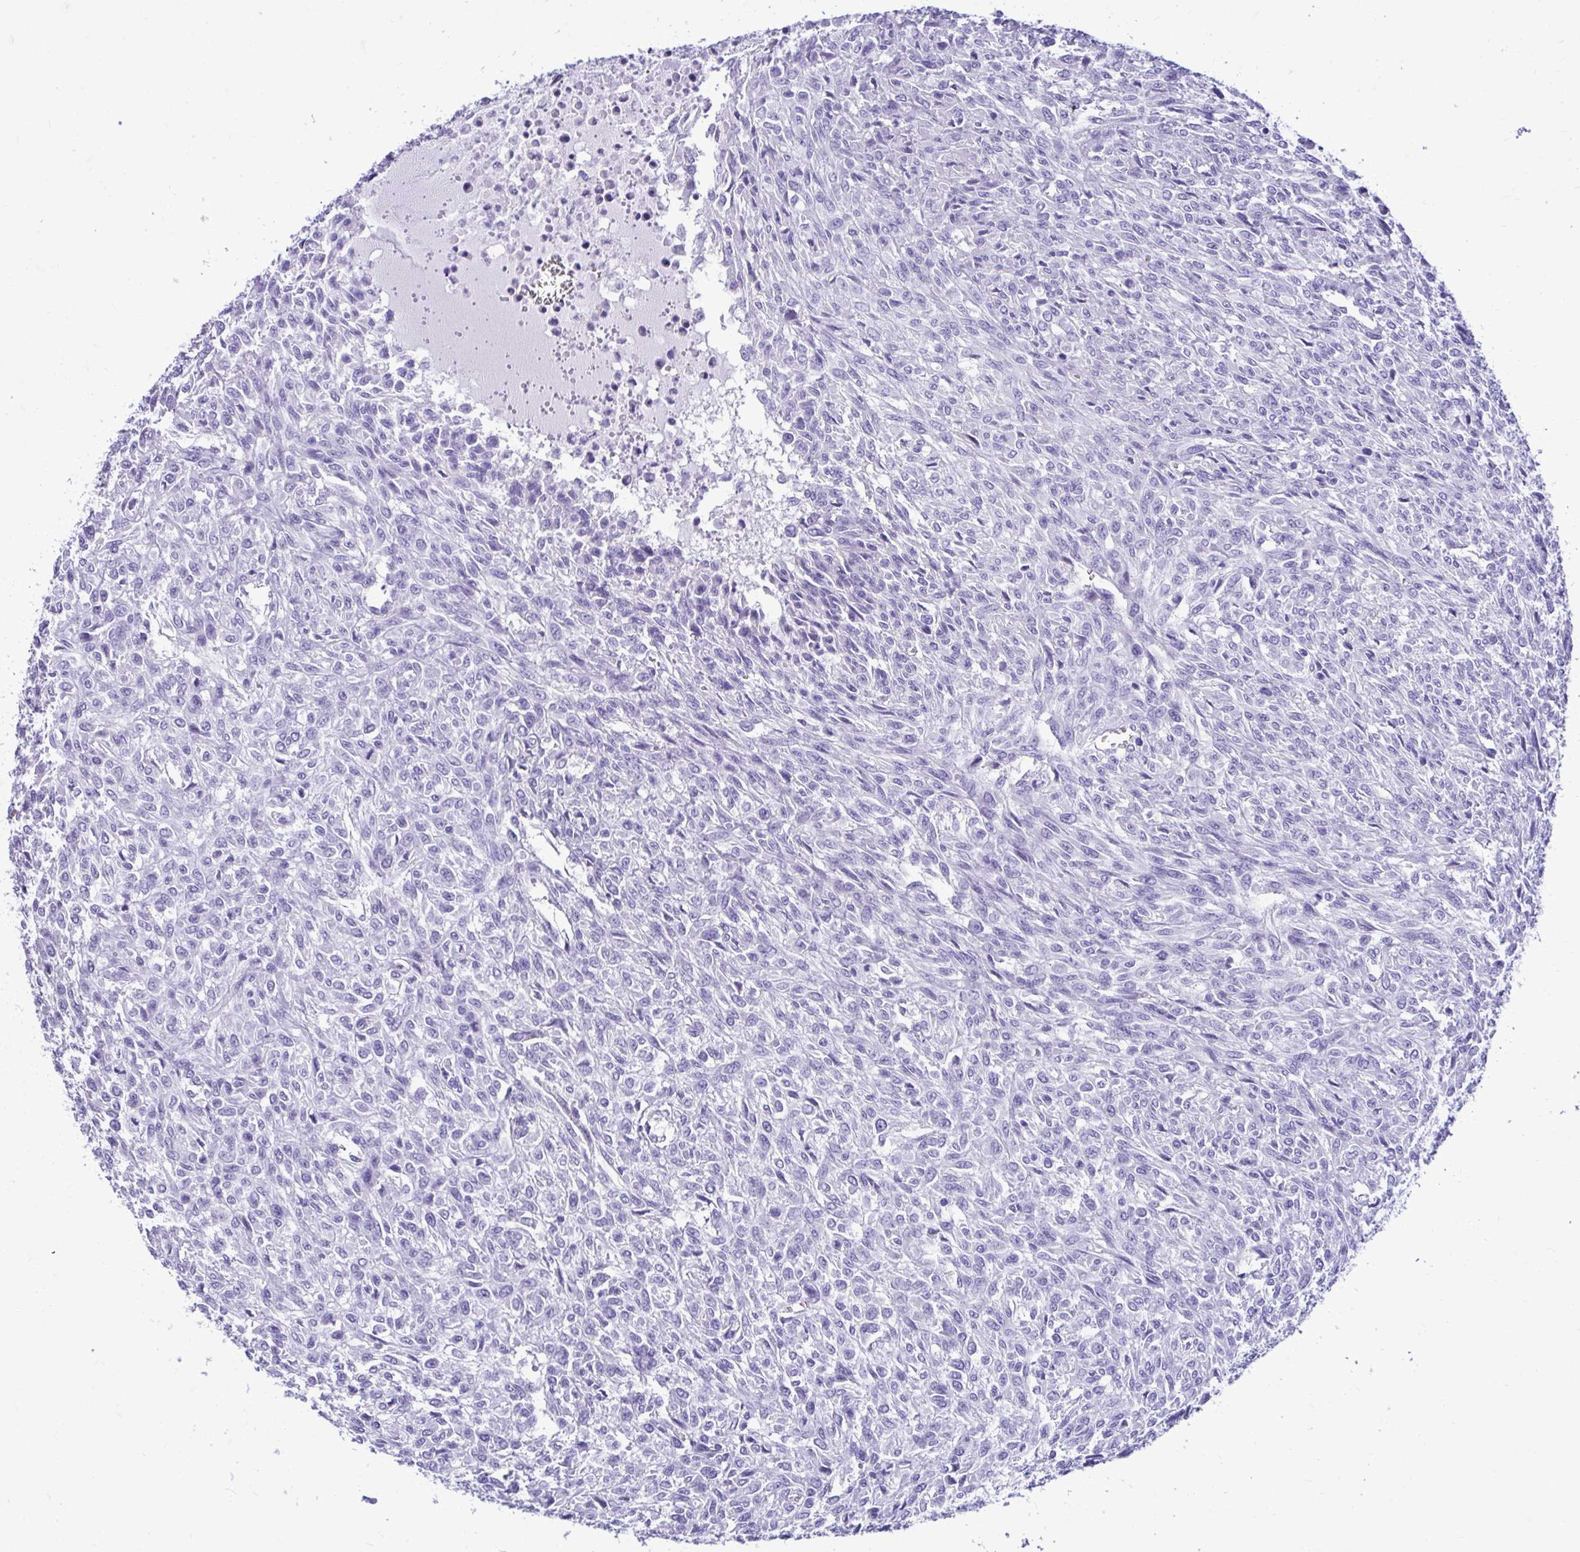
{"staining": {"intensity": "negative", "quantity": "none", "location": "none"}, "tissue": "renal cancer", "cell_type": "Tumor cells", "image_type": "cancer", "snomed": [{"axis": "morphology", "description": "Adenocarcinoma, NOS"}, {"axis": "topography", "description": "Kidney"}], "caption": "Tumor cells show no significant protein positivity in renal cancer (adenocarcinoma).", "gene": "ABCG2", "patient": {"sex": "male", "age": 58}}